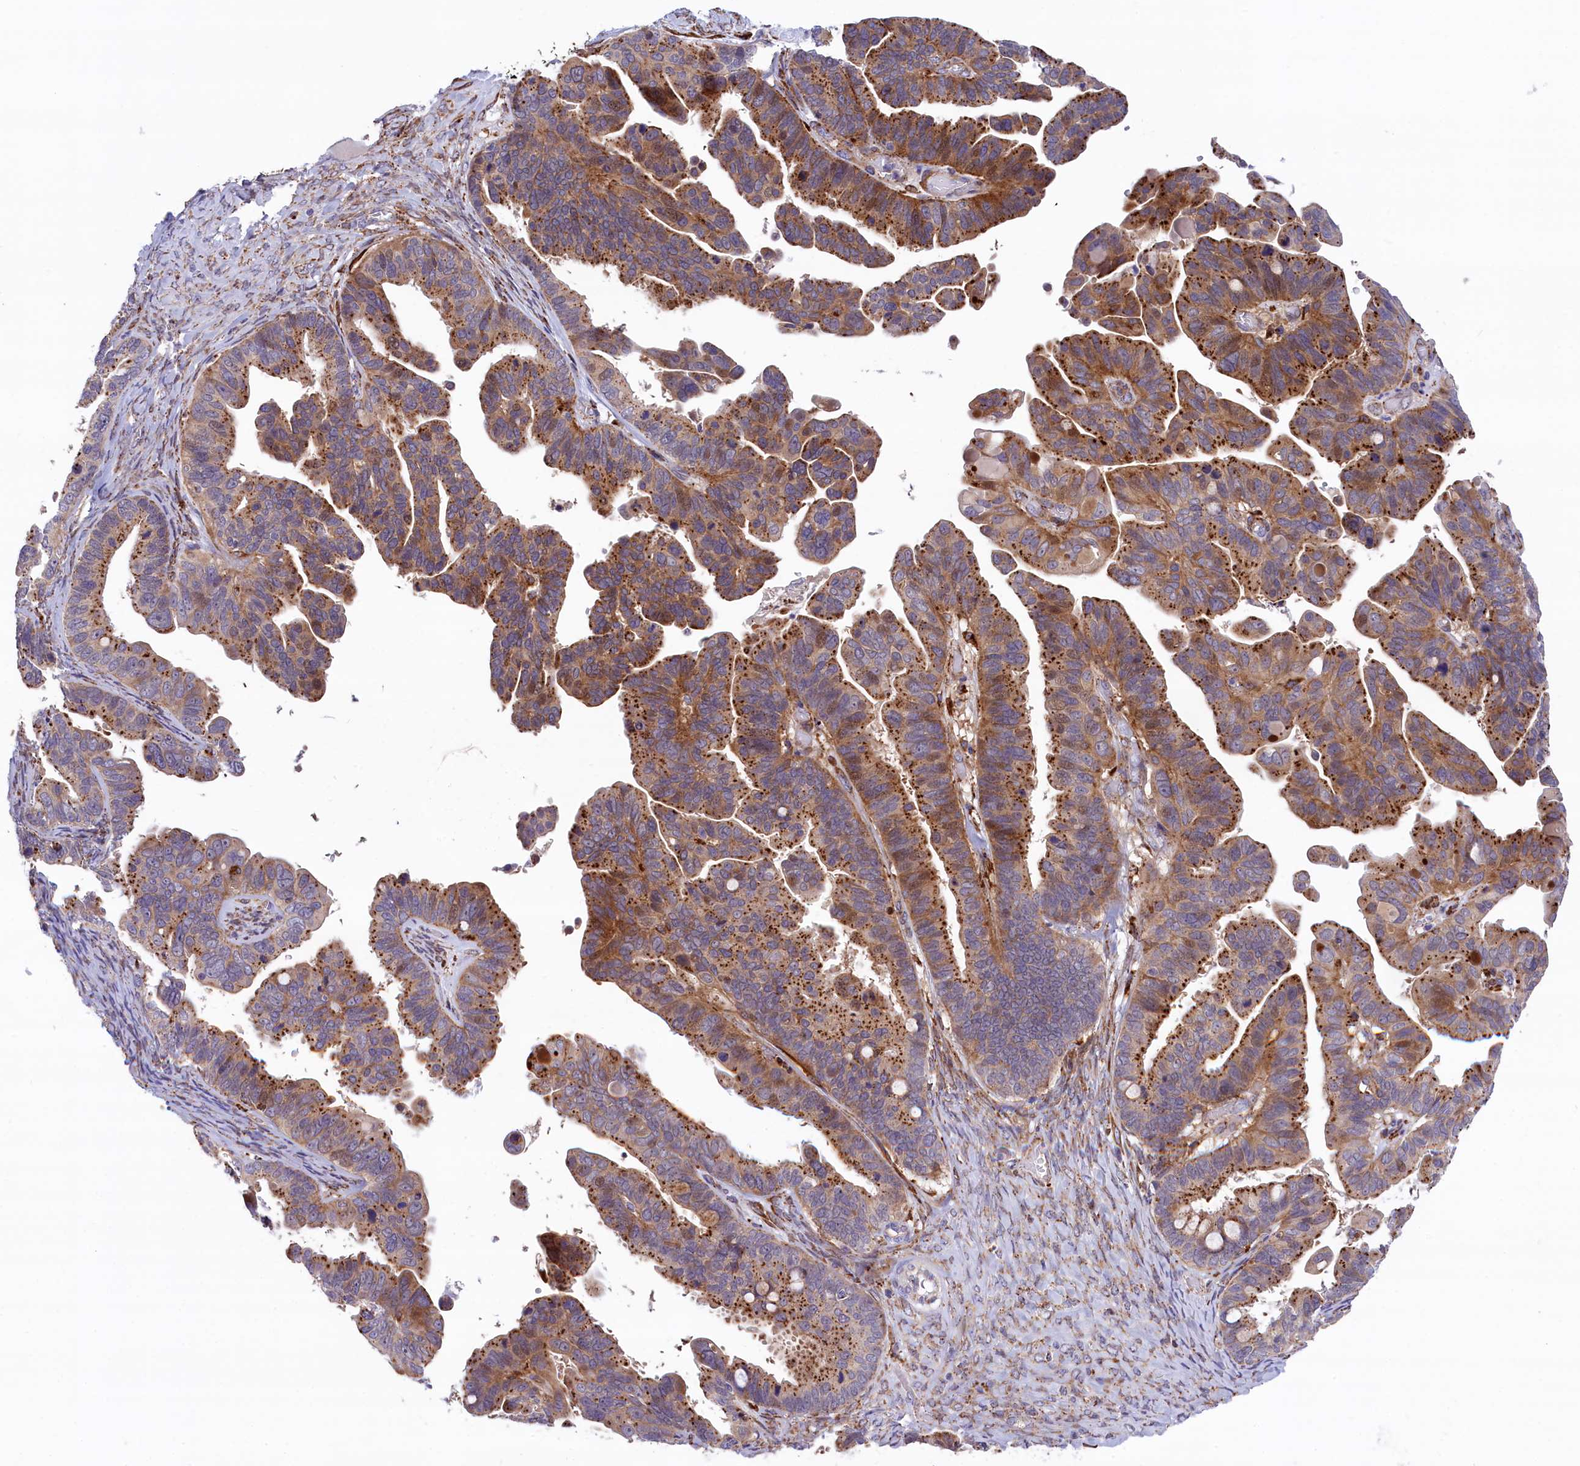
{"staining": {"intensity": "strong", "quantity": ">75%", "location": "cytoplasmic/membranous"}, "tissue": "ovarian cancer", "cell_type": "Tumor cells", "image_type": "cancer", "snomed": [{"axis": "morphology", "description": "Cystadenocarcinoma, serous, NOS"}, {"axis": "topography", "description": "Ovary"}], "caption": "Ovarian serous cystadenocarcinoma stained with IHC exhibits strong cytoplasmic/membranous expression in about >75% of tumor cells. (brown staining indicates protein expression, while blue staining denotes nuclei).", "gene": "MAN2B1", "patient": {"sex": "female", "age": 56}}